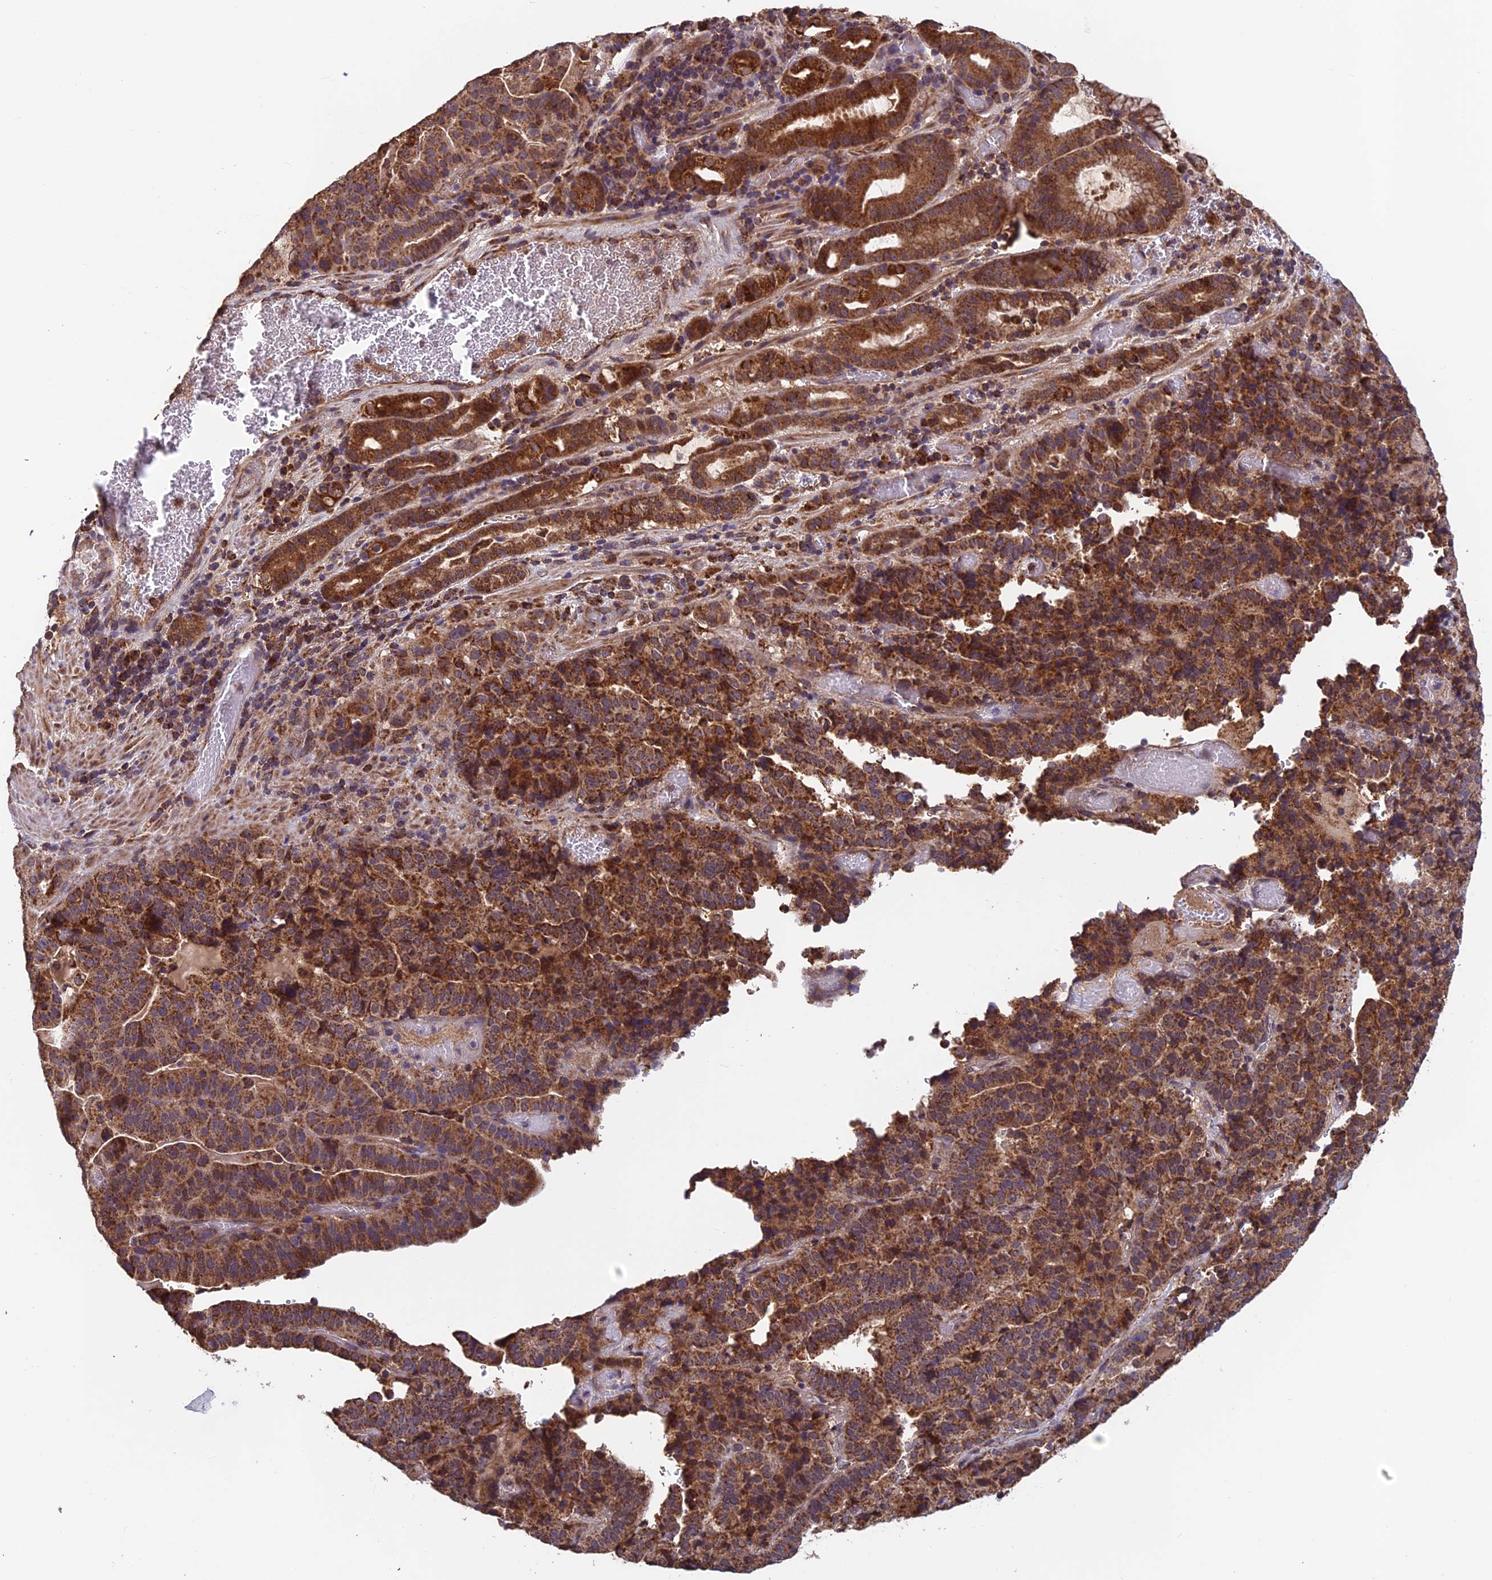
{"staining": {"intensity": "strong", "quantity": ">75%", "location": "cytoplasmic/membranous"}, "tissue": "stomach cancer", "cell_type": "Tumor cells", "image_type": "cancer", "snomed": [{"axis": "morphology", "description": "Adenocarcinoma, NOS"}, {"axis": "topography", "description": "Stomach"}], "caption": "Protein analysis of stomach adenocarcinoma tissue demonstrates strong cytoplasmic/membranous positivity in approximately >75% of tumor cells.", "gene": "CCDC15", "patient": {"sex": "male", "age": 48}}